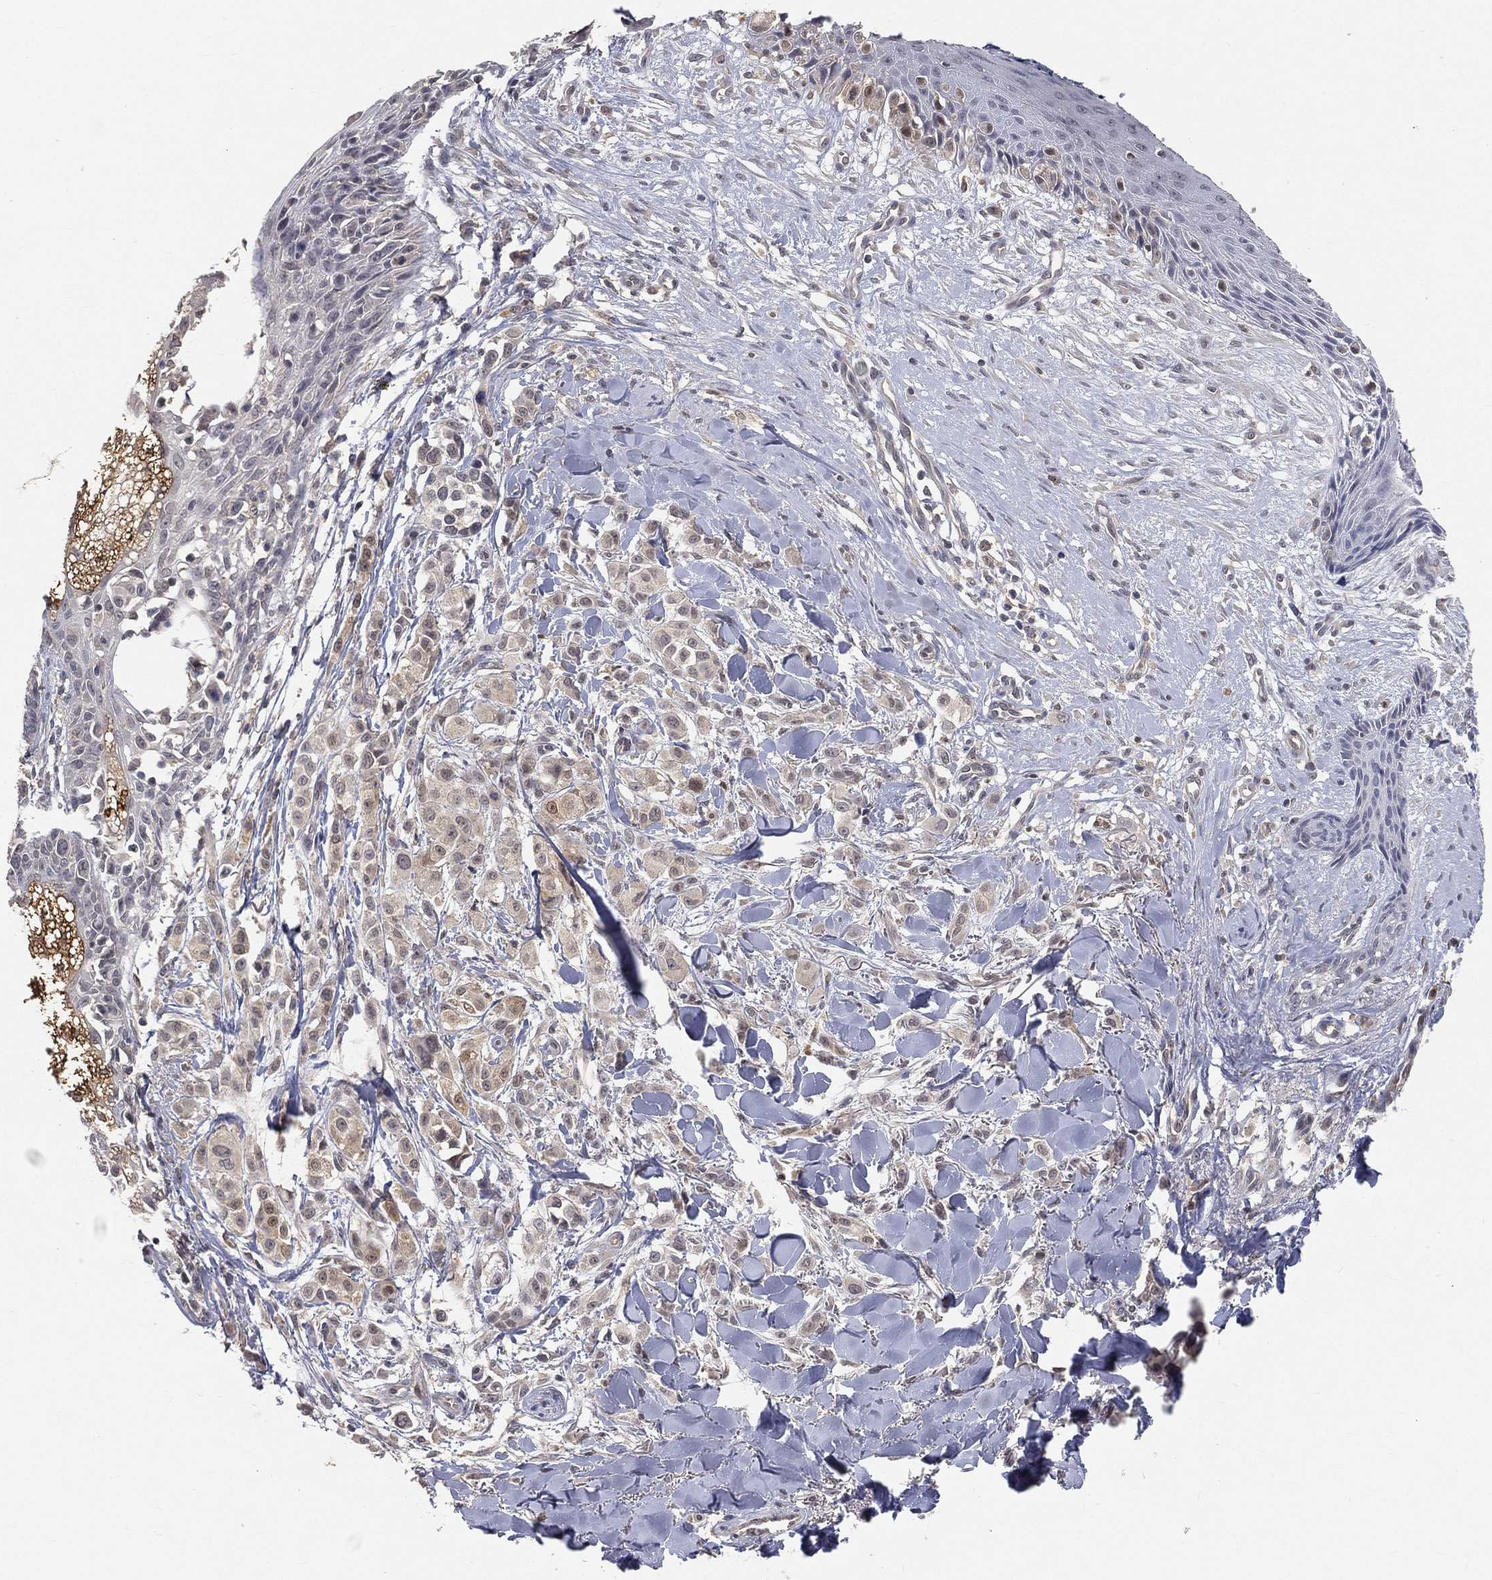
{"staining": {"intensity": "negative", "quantity": "none", "location": "none"}, "tissue": "melanoma", "cell_type": "Tumor cells", "image_type": "cancer", "snomed": [{"axis": "morphology", "description": "Malignant melanoma, NOS"}, {"axis": "topography", "description": "Skin"}], "caption": "Tumor cells are negative for brown protein staining in melanoma. The staining was performed using DAB (3,3'-diaminobenzidine) to visualize the protein expression in brown, while the nuclei were stained in blue with hematoxylin (Magnification: 20x).", "gene": "MAPK1", "patient": {"sex": "male", "age": 57}}